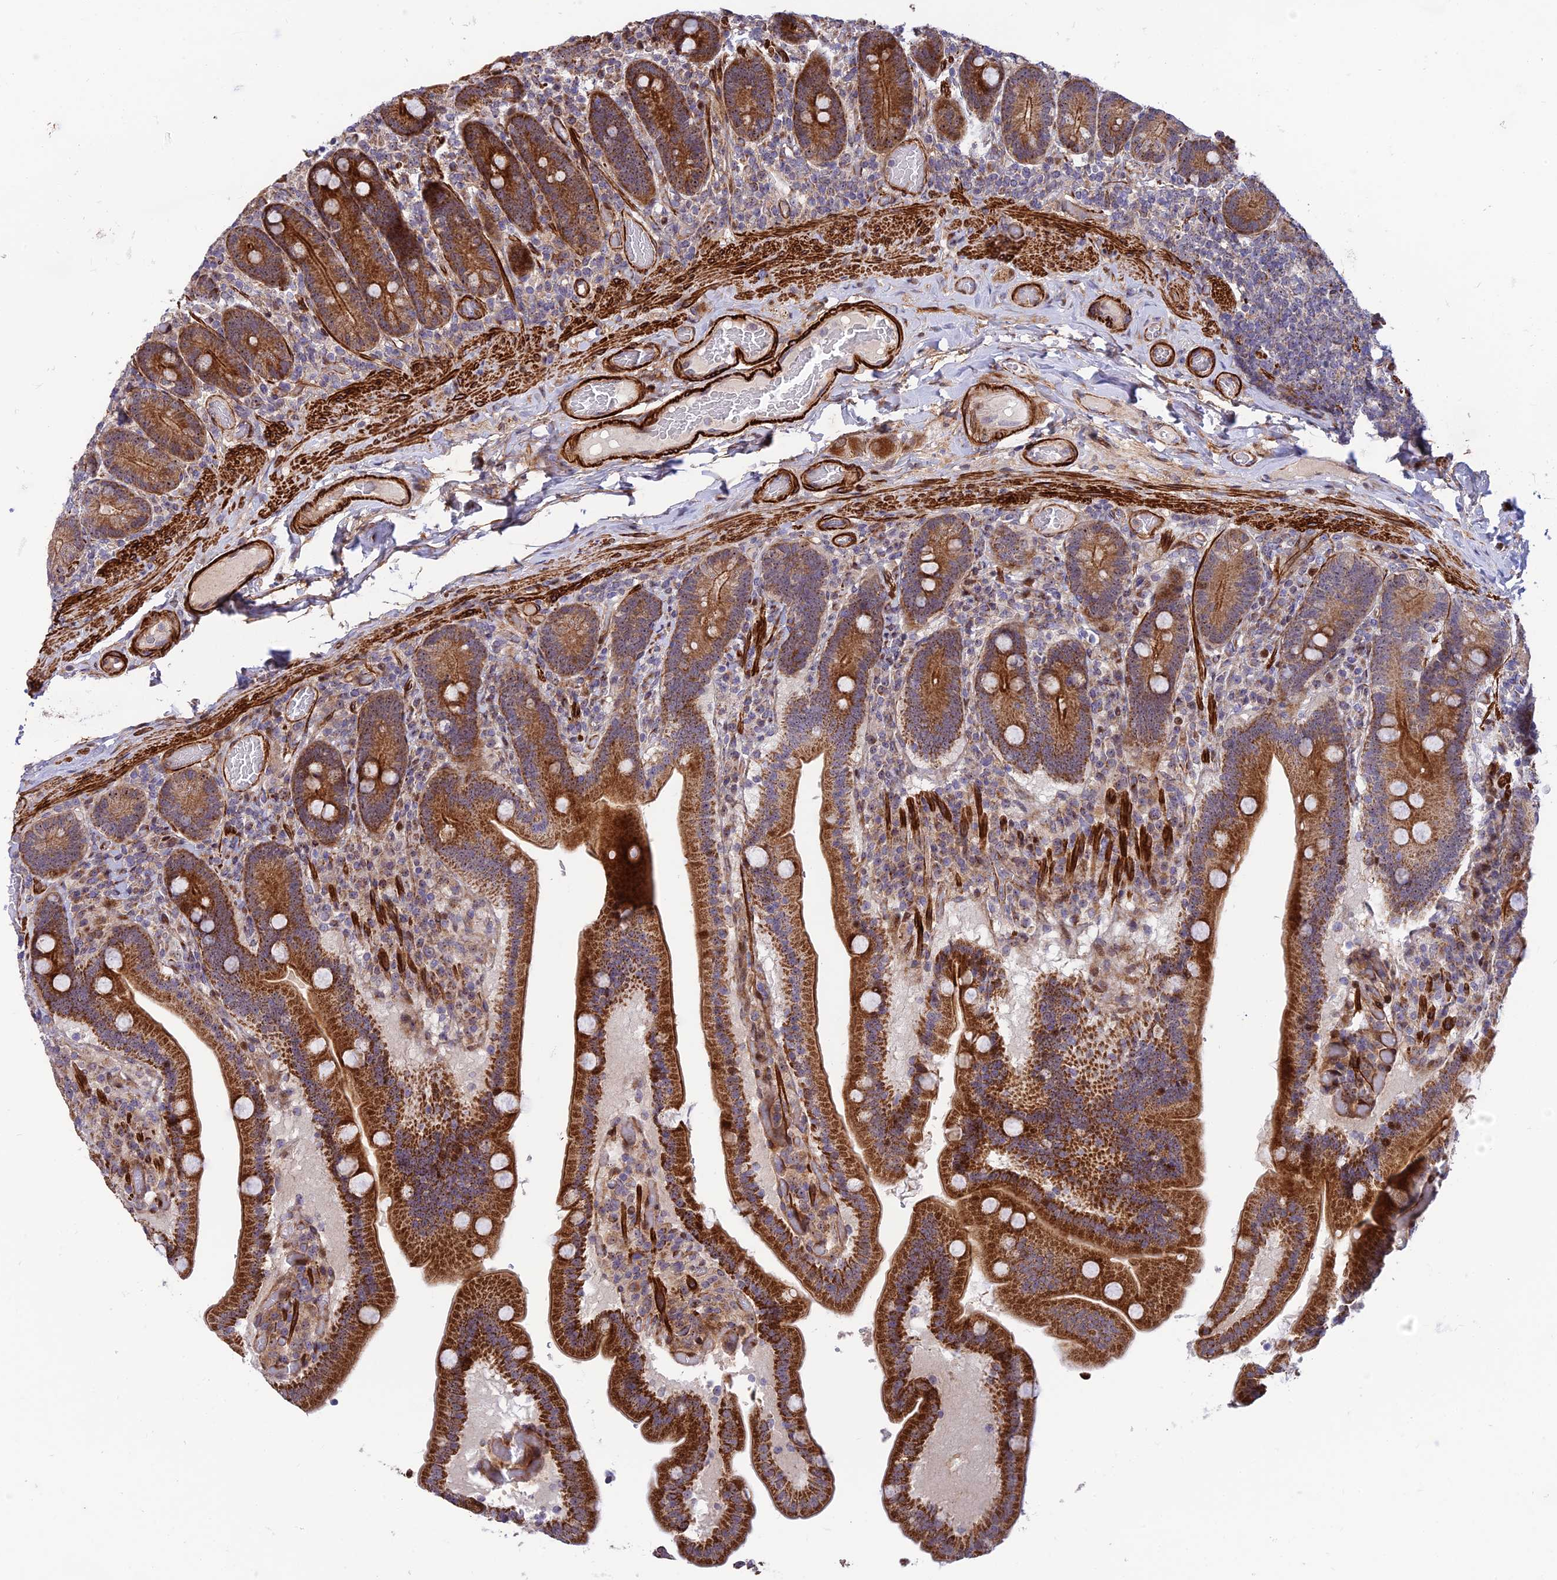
{"staining": {"intensity": "strong", "quantity": ">75%", "location": "cytoplasmic/membranous"}, "tissue": "duodenum", "cell_type": "Glandular cells", "image_type": "normal", "snomed": [{"axis": "morphology", "description": "Normal tissue, NOS"}, {"axis": "topography", "description": "Duodenum"}], "caption": "An image of duodenum stained for a protein exhibits strong cytoplasmic/membranous brown staining in glandular cells.", "gene": "KBTBD7", "patient": {"sex": "female", "age": 62}}